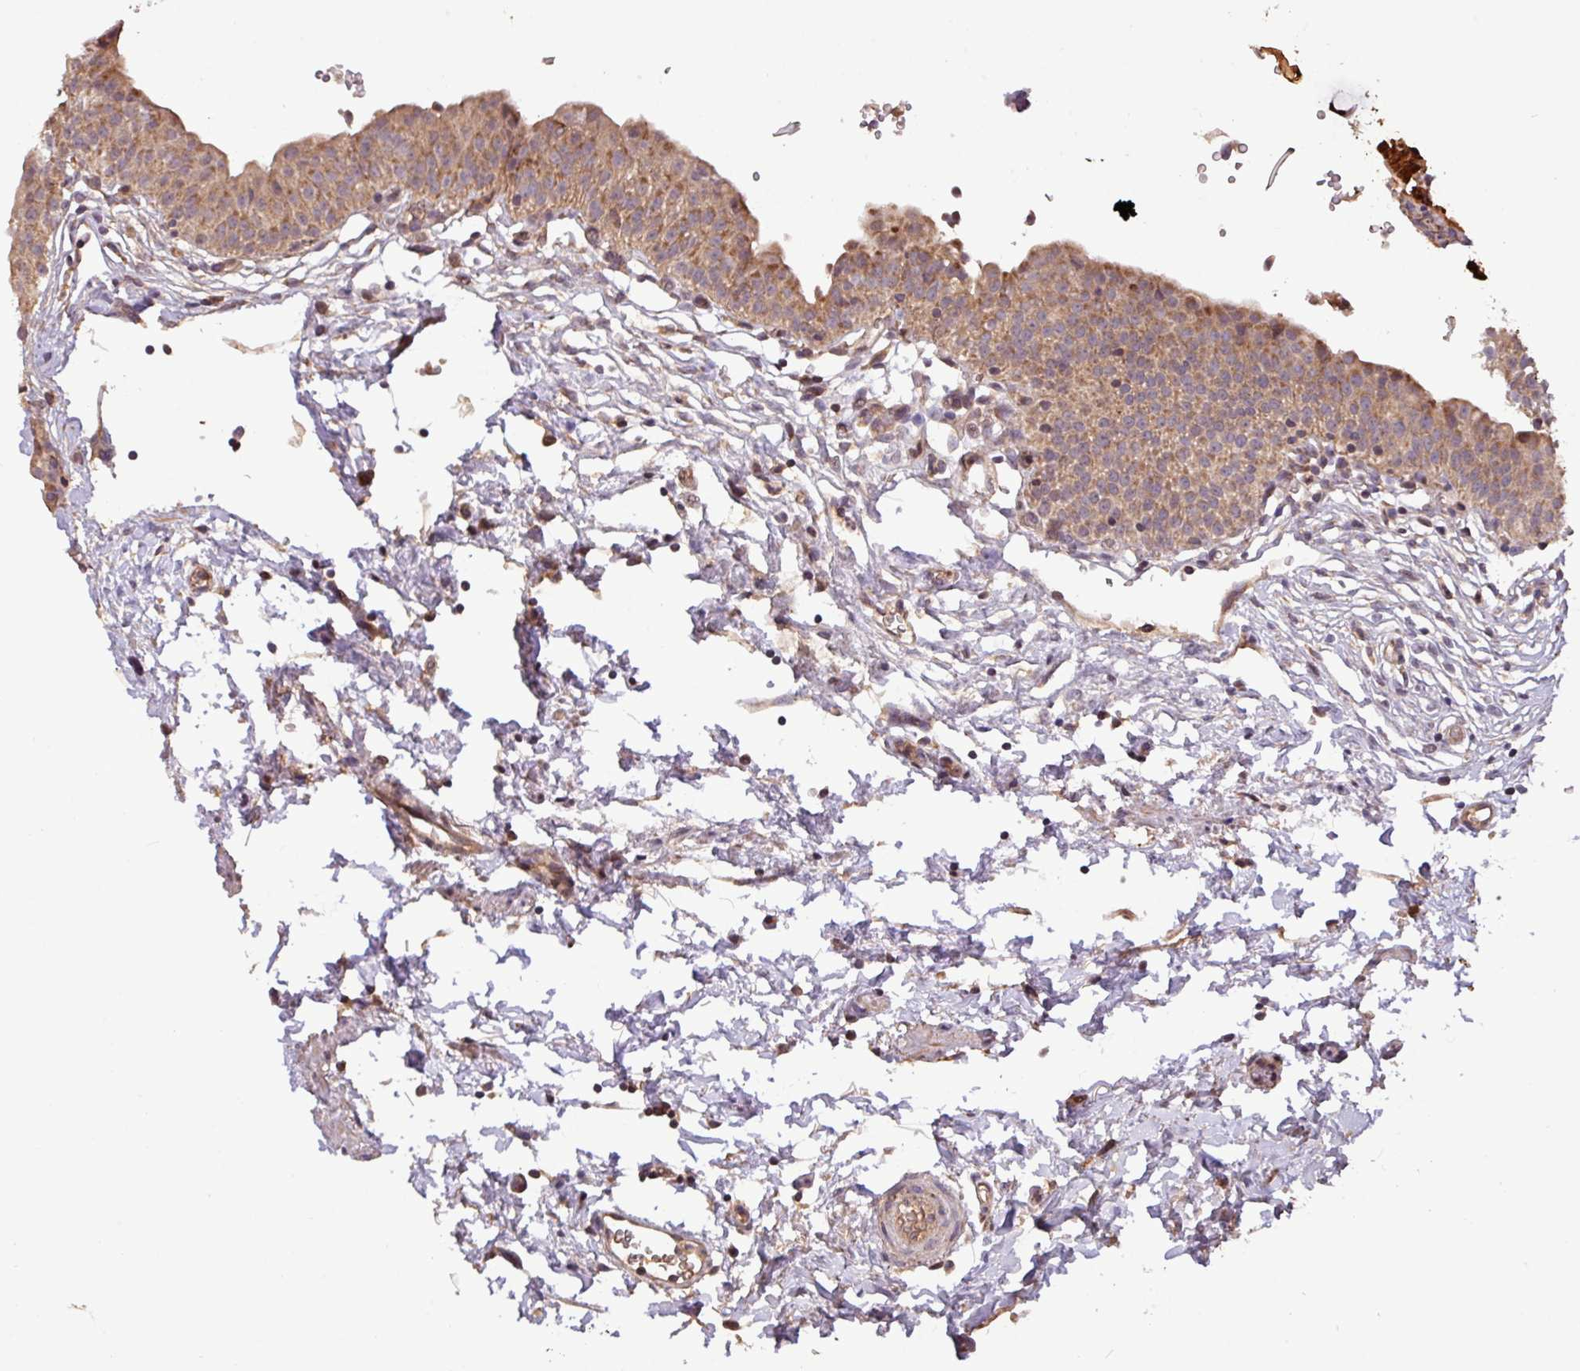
{"staining": {"intensity": "moderate", "quantity": ">75%", "location": "cytoplasmic/membranous"}, "tissue": "urinary bladder", "cell_type": "Urothelial cells", "image_type": "normal", "snomed": [{"axis": "morphology", "description": "Normal tissue, NOS"}, {"axis": "topography", "description": "Urinary bladder"}, {"axis": "topography", "description": "Peripheral nerve tissue"}], "caption": "A brown stain labels moderate cytoplasmic/membranous positivity of a protein in urothelial cells of normal human urinary bladder. The protein of interest is shown in brown color, while the nuclei are stained blue.", "gene": "YPEL1", "patient": {"sex": "male", "age": 55}}